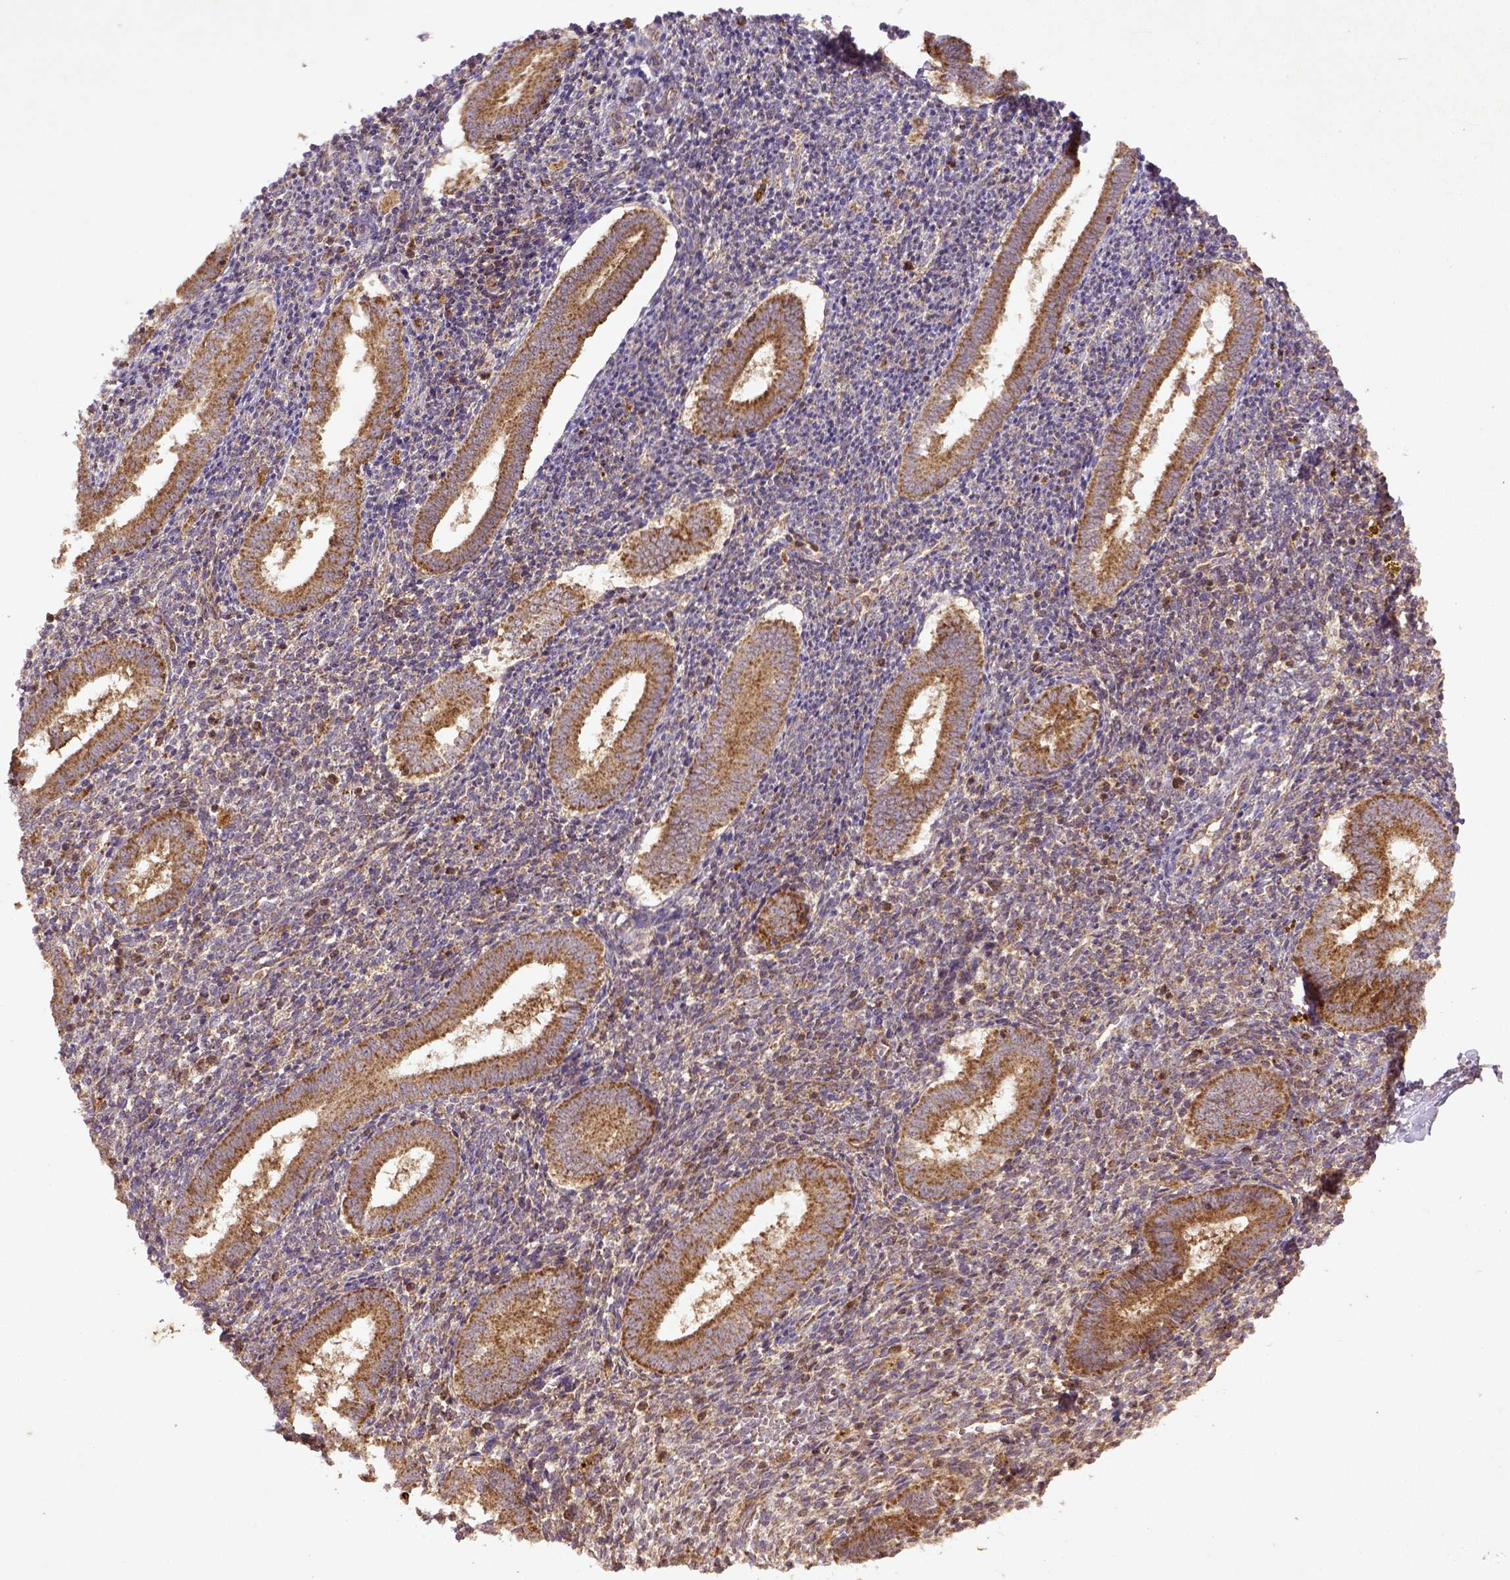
{"staining": {"intensity": "moderate", "quantity": "25%-75%", "location": "cytoplasmic/membranous"}, "tissue": "endometrium", "cell_type": "Cells in endometrial stroma", "image_type": "normal", "snomed": [{"axis": "morphology", "description": "Normal tissue, NOS"}, {"axis": "topography", "description": "Endometrium"}], "caption": "Immunohistochemistry (IHC) (DAB) staining of unremarkable human endometrium displays moderate cytoplasmic/membranous protein positivity in about 25%-75% of cells in endometrial stroma. The staining was performed using DAB, with brown indicating positive protein expression. Nuclei are stained blue with hematoxylin.", "gene": "MT", "patient": {"sex": "female", "age": 25}}